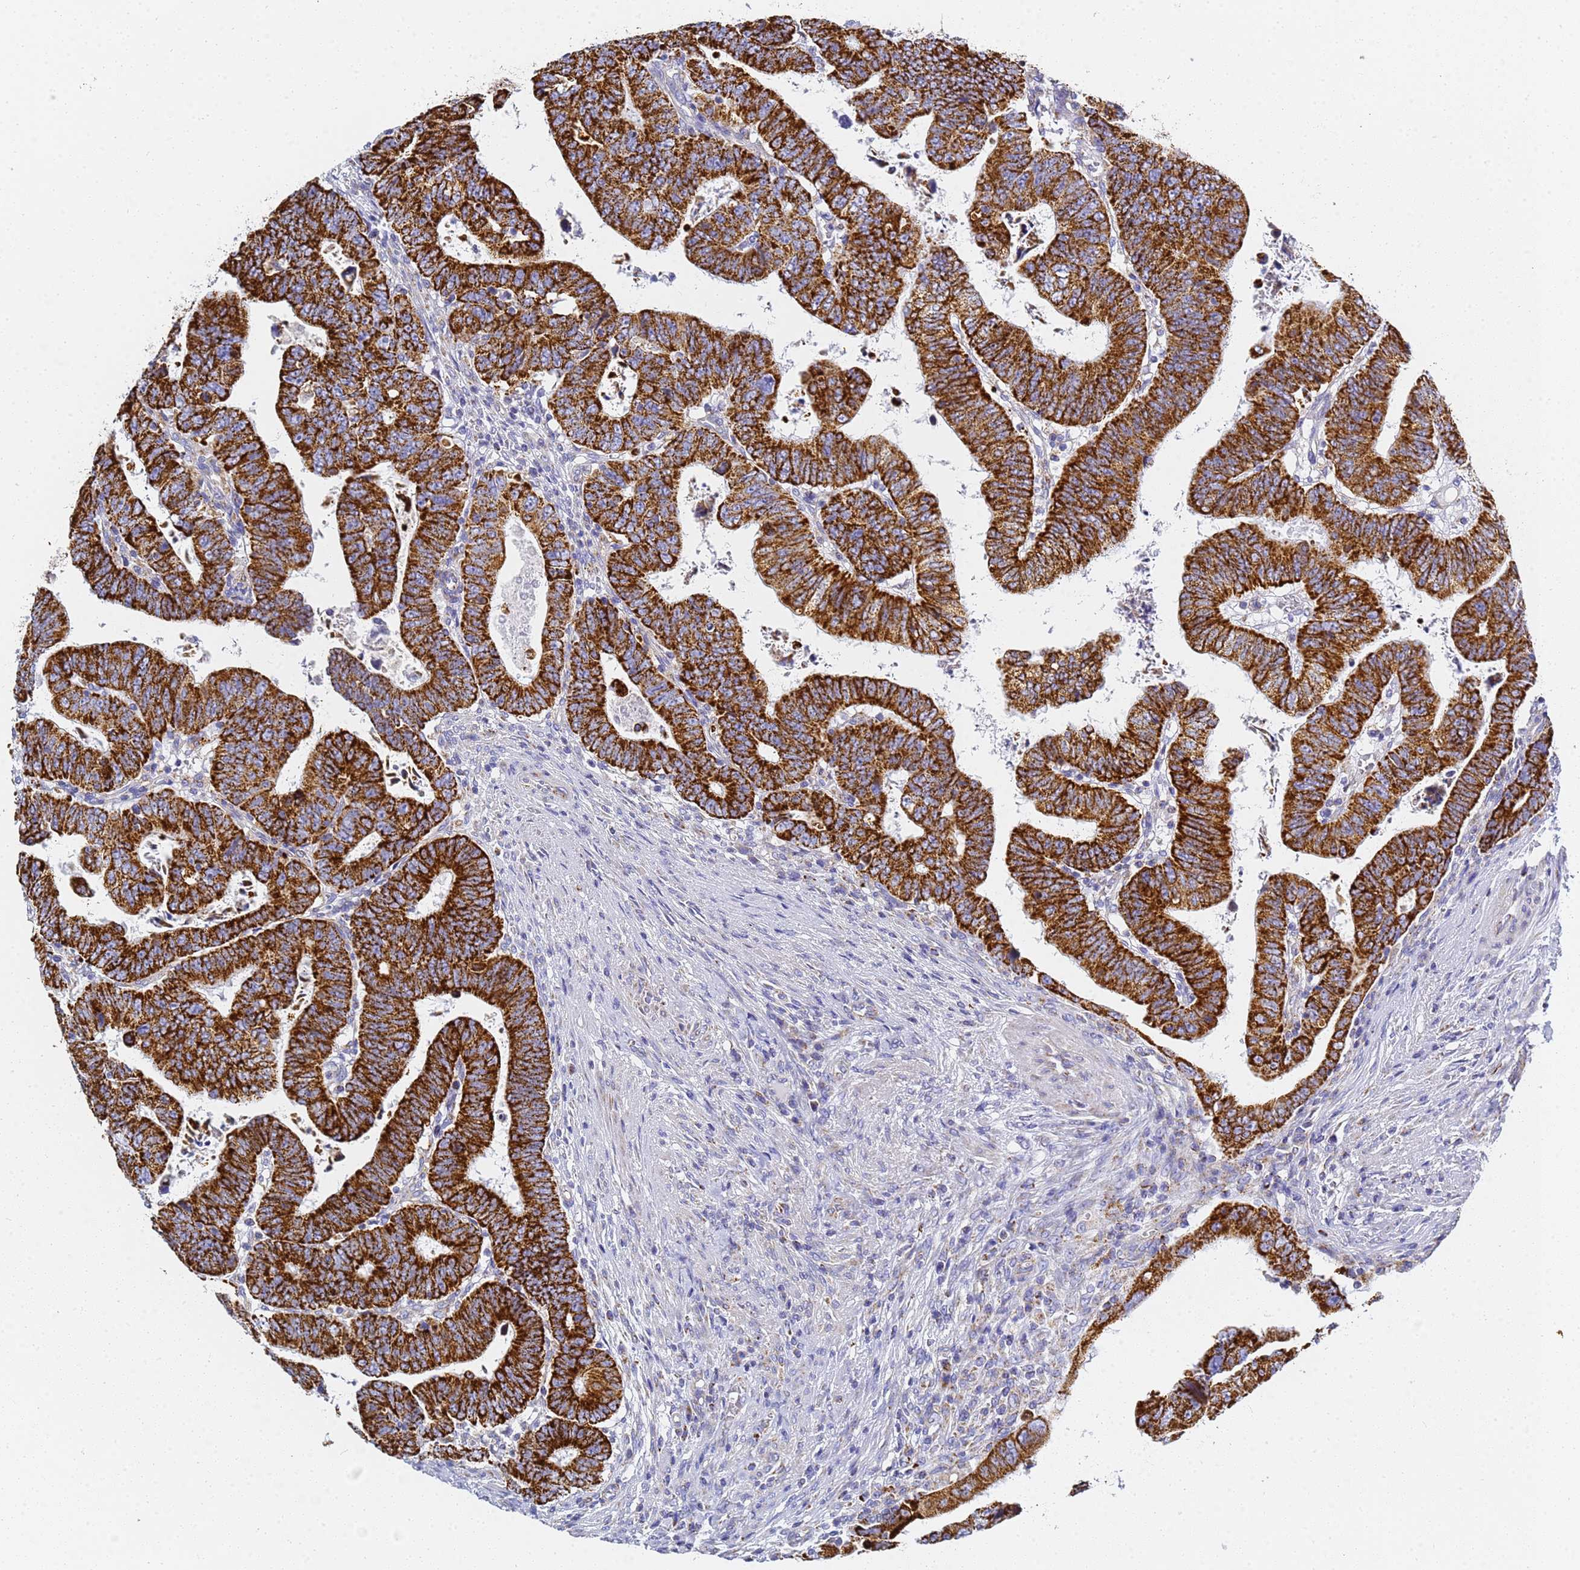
{"staining": {"intensity": "strong", "quantity": ">75%", "location": "cytoplasmic/membranous"}, "tissue": "colorectal cancer", "cell_type": "Tumor cells", "image_type": "cancer", "snomed": [{"axis": "morphology", "description": "Normal tissue, NOS"}, {"axis": "morphology", "description": "Adenocarcinoma, NOS"}, {"axis": "topography", "description": "Rectum"}], "caption": "Immunohistochemistry (IHC) image of human colorectal cancer (adenocarcinoma) stained for a protein (brown), which displays high levels of strong cytoplasmic/membranous staining in approximately >75% of tumor cells.", "gene": "CNIH4", "patient": {"sex": "female", "age": 65}}